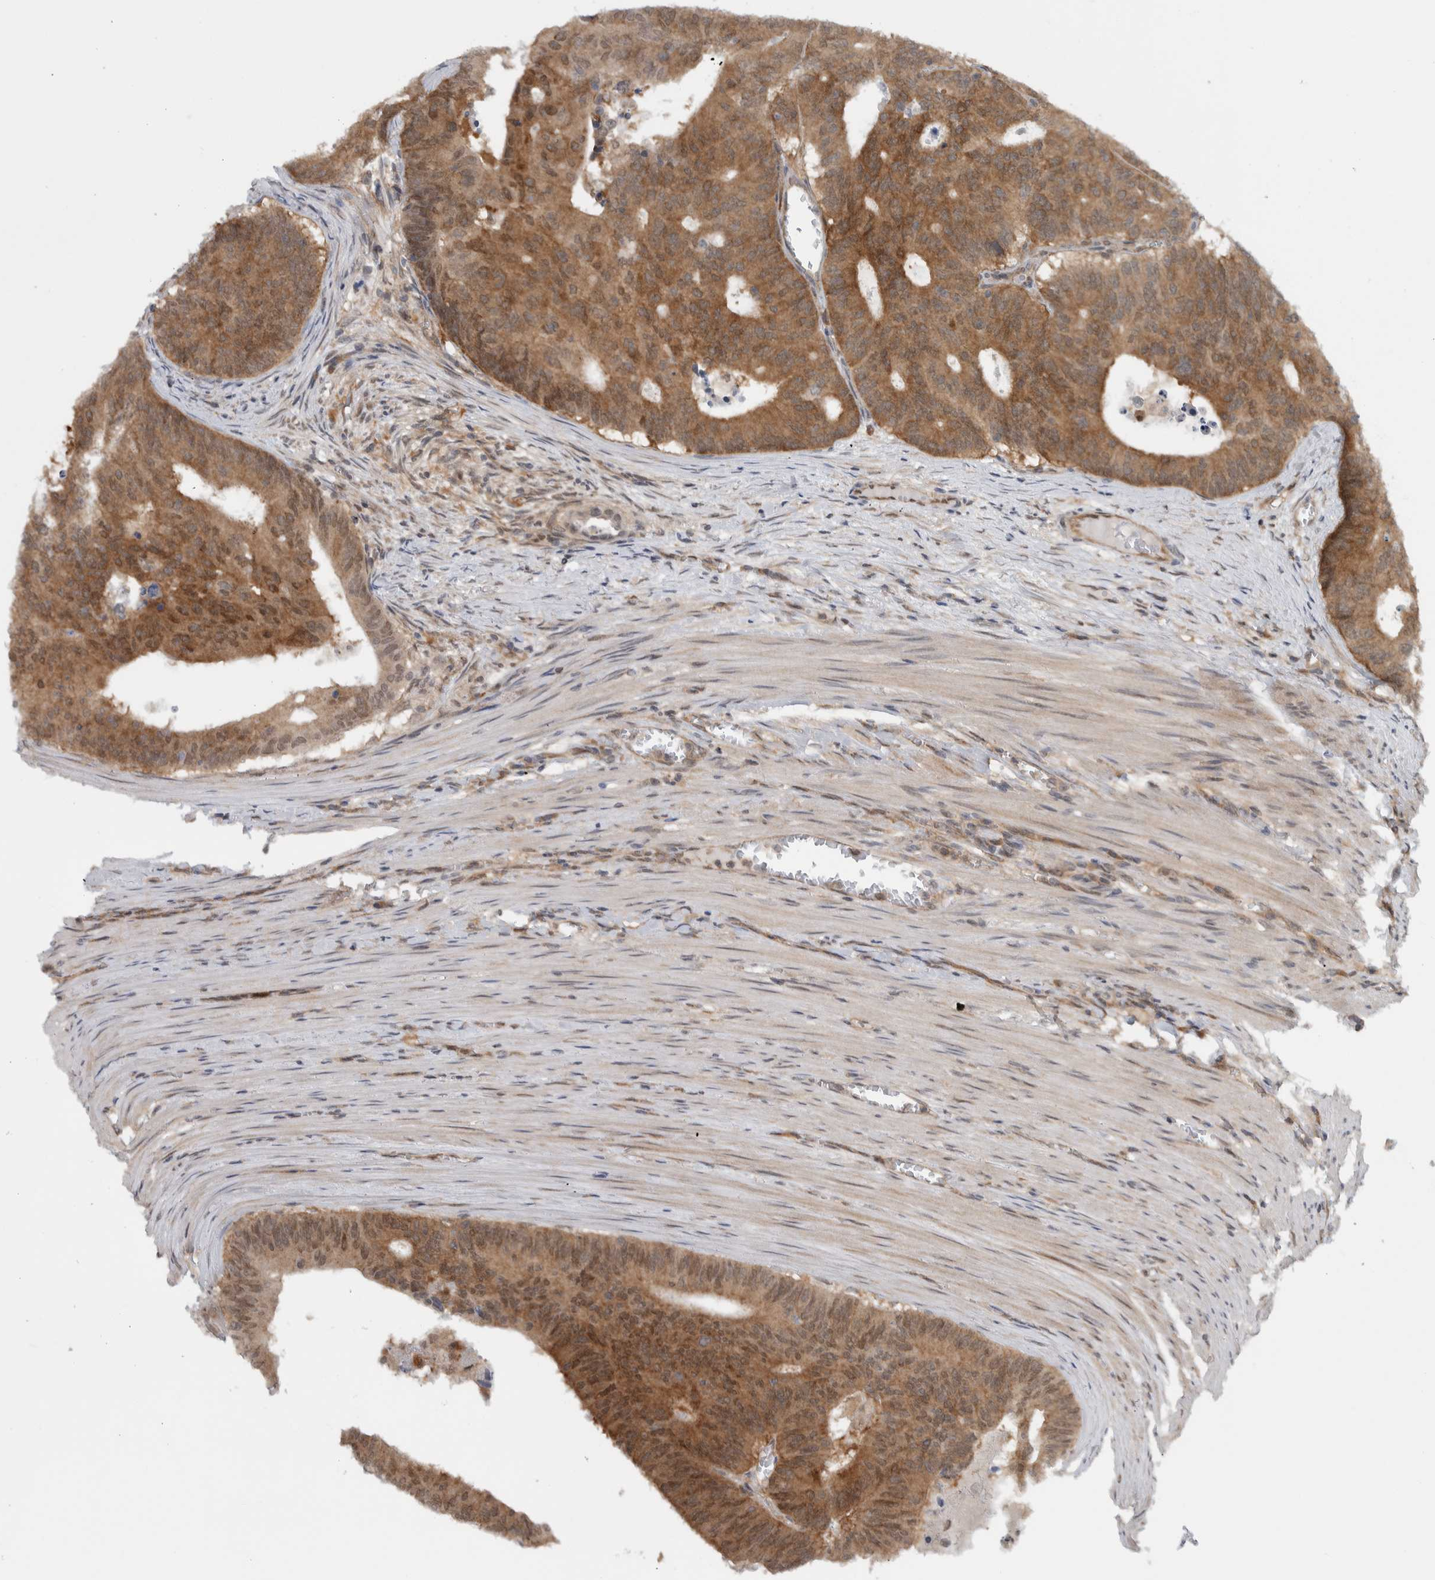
{"staining": {"intensity": "strong", "quantity": ">75%", "location": "cytoplasmic/membranous"}, "tissue": "colorectal cancer", "cell_type": "Tumor cells", "image_type": "cancer", "snomed": [{"axis": "morphology", "description": "Adenocarcinoma, NOS"}, {"axis": "topography", "description": "Colon"}], "caption": "Colorectal adenocarcinoma stained with IHC shows strong cytoplasmic/membranous expression in approximately >75% of tumor cells.", "gene": "CCDC43", "patient": {"sex": "male", "age": 87}}